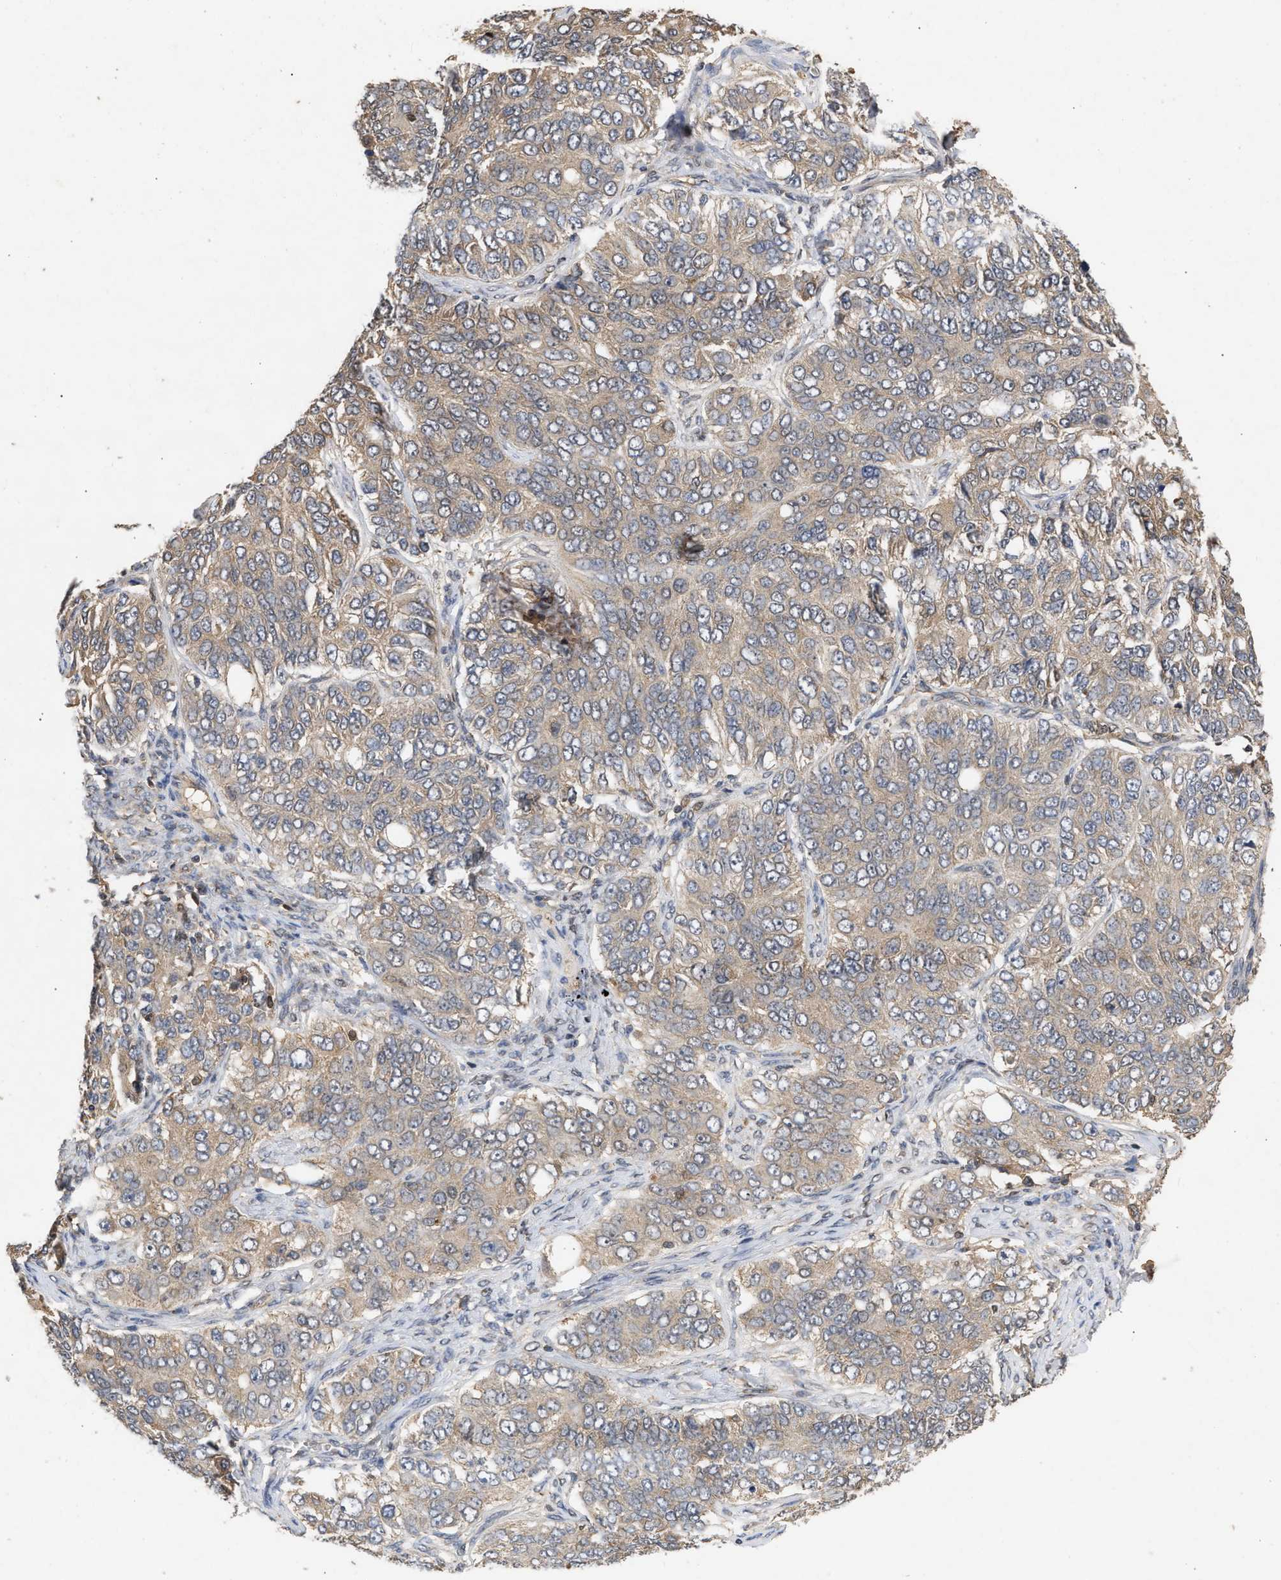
{"staining": {"intensity": "weak", "quantity": ">75%", "location": "cytoplasmic/membranous"}, "tissue": "ovarian cancer", "cell_type": "Tumor cells", "image_type": "cancer", "snomed": [{"axis": "morphology", "description": "Carcinoma, endometroid"}, {"axis": "topography", "description": "Ovary"}], "caption": "Ovarian cancer was stained to show a protein in brown. There is low levels of weak cytoplasmic/membranous staining in approximately >75% of tumor cells.", "gene": "FITM1", "patient": {"sex": "female", "age": 51}}